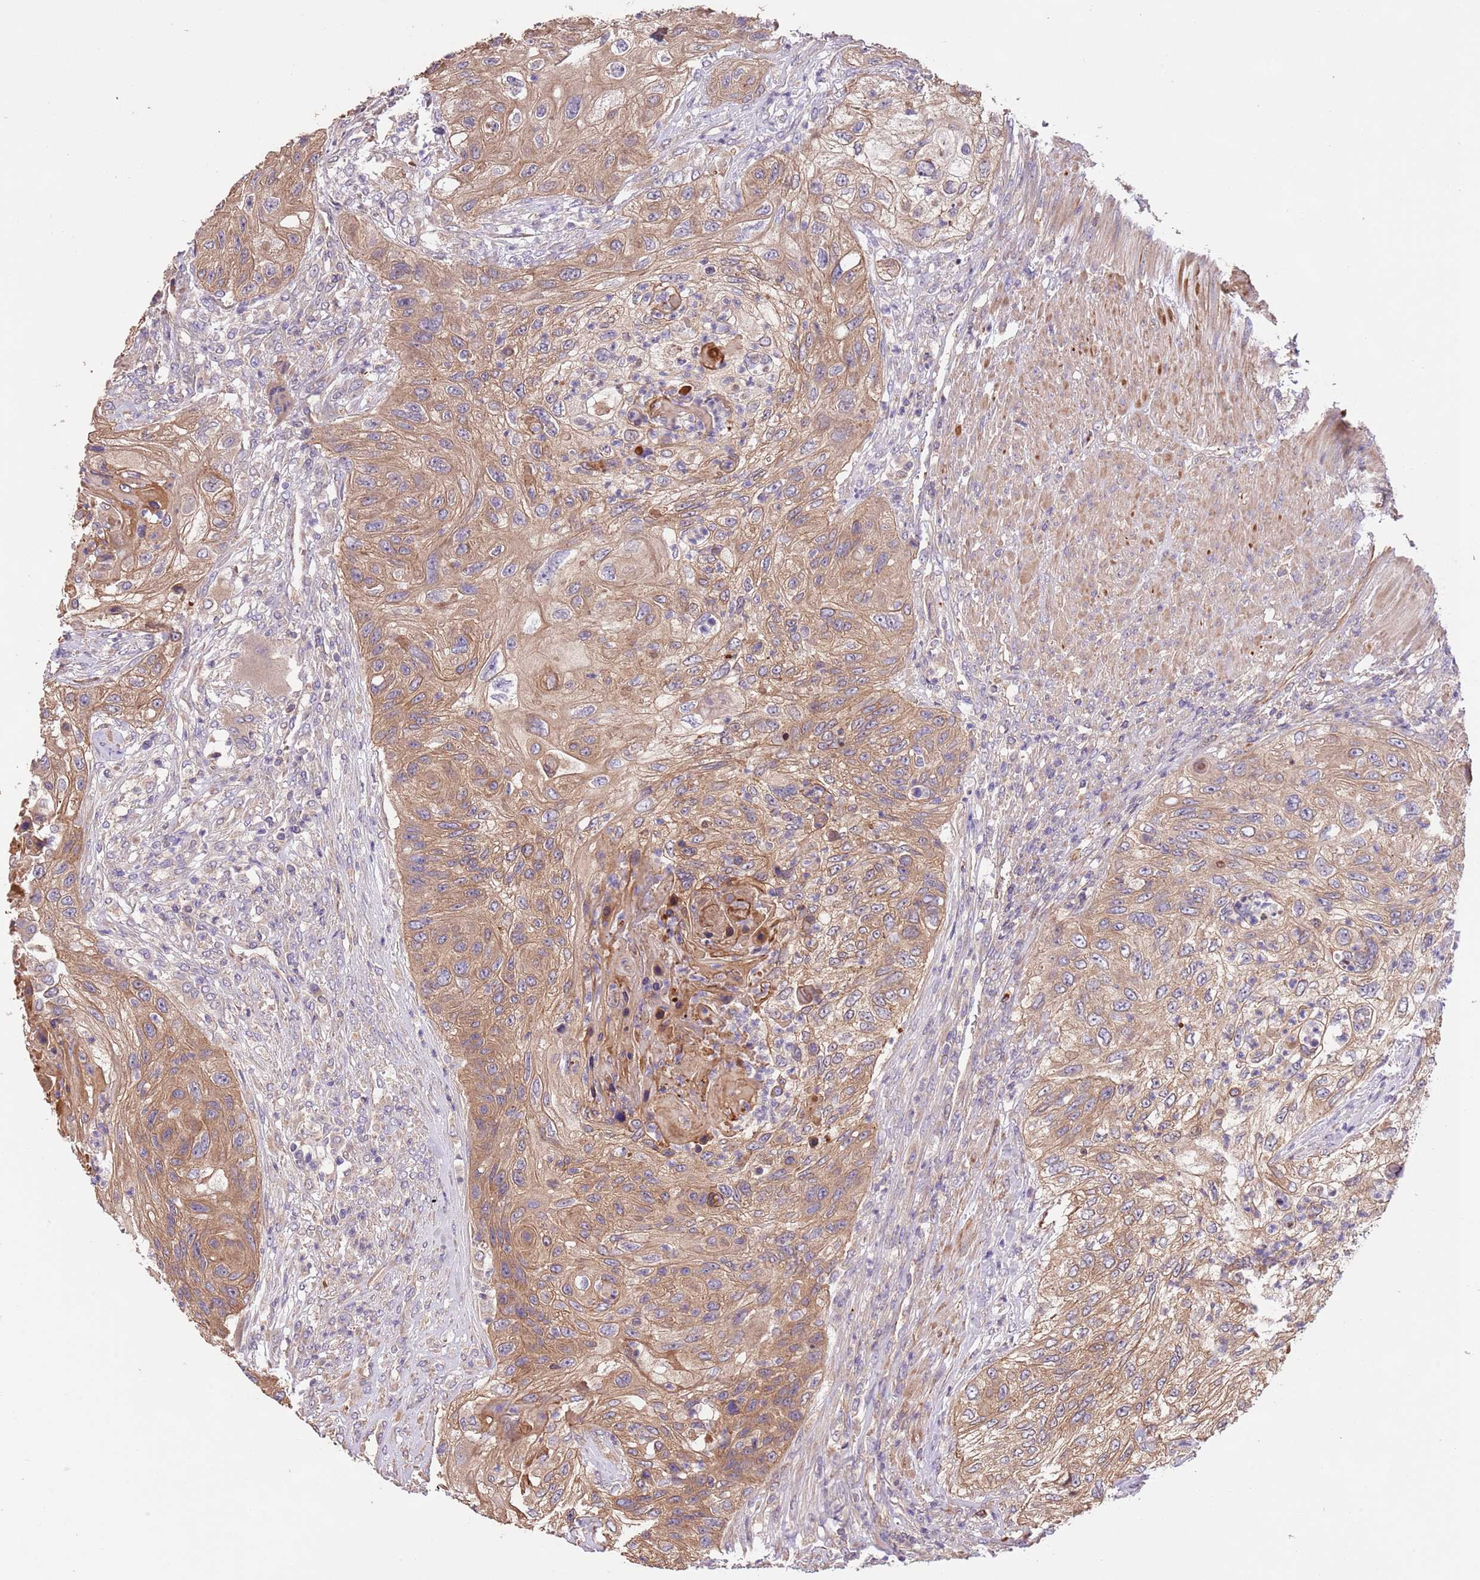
{"staining": {"intensity": "moderate", "quantity": ">75%", "location": "cytoplasmic/membranous"}, "tissue": "urothelial cancer", "cell_type": "Tumor cells", "image_type": "cancer", "snomed": [{"axis": "morphology", "description": "Urothelial carcinoma, High grade"}, {"axis": "topography", "description": "Urinary bladder"}], "caption": "Immunohistochemical staining of human urothelial cancer shows medium levels of moderate cytoplasmic/membranous protein staining in approximately >75% of tumor cells.", "gene": "FAM89B", "patient": {"sex": "female", "age": 60}}